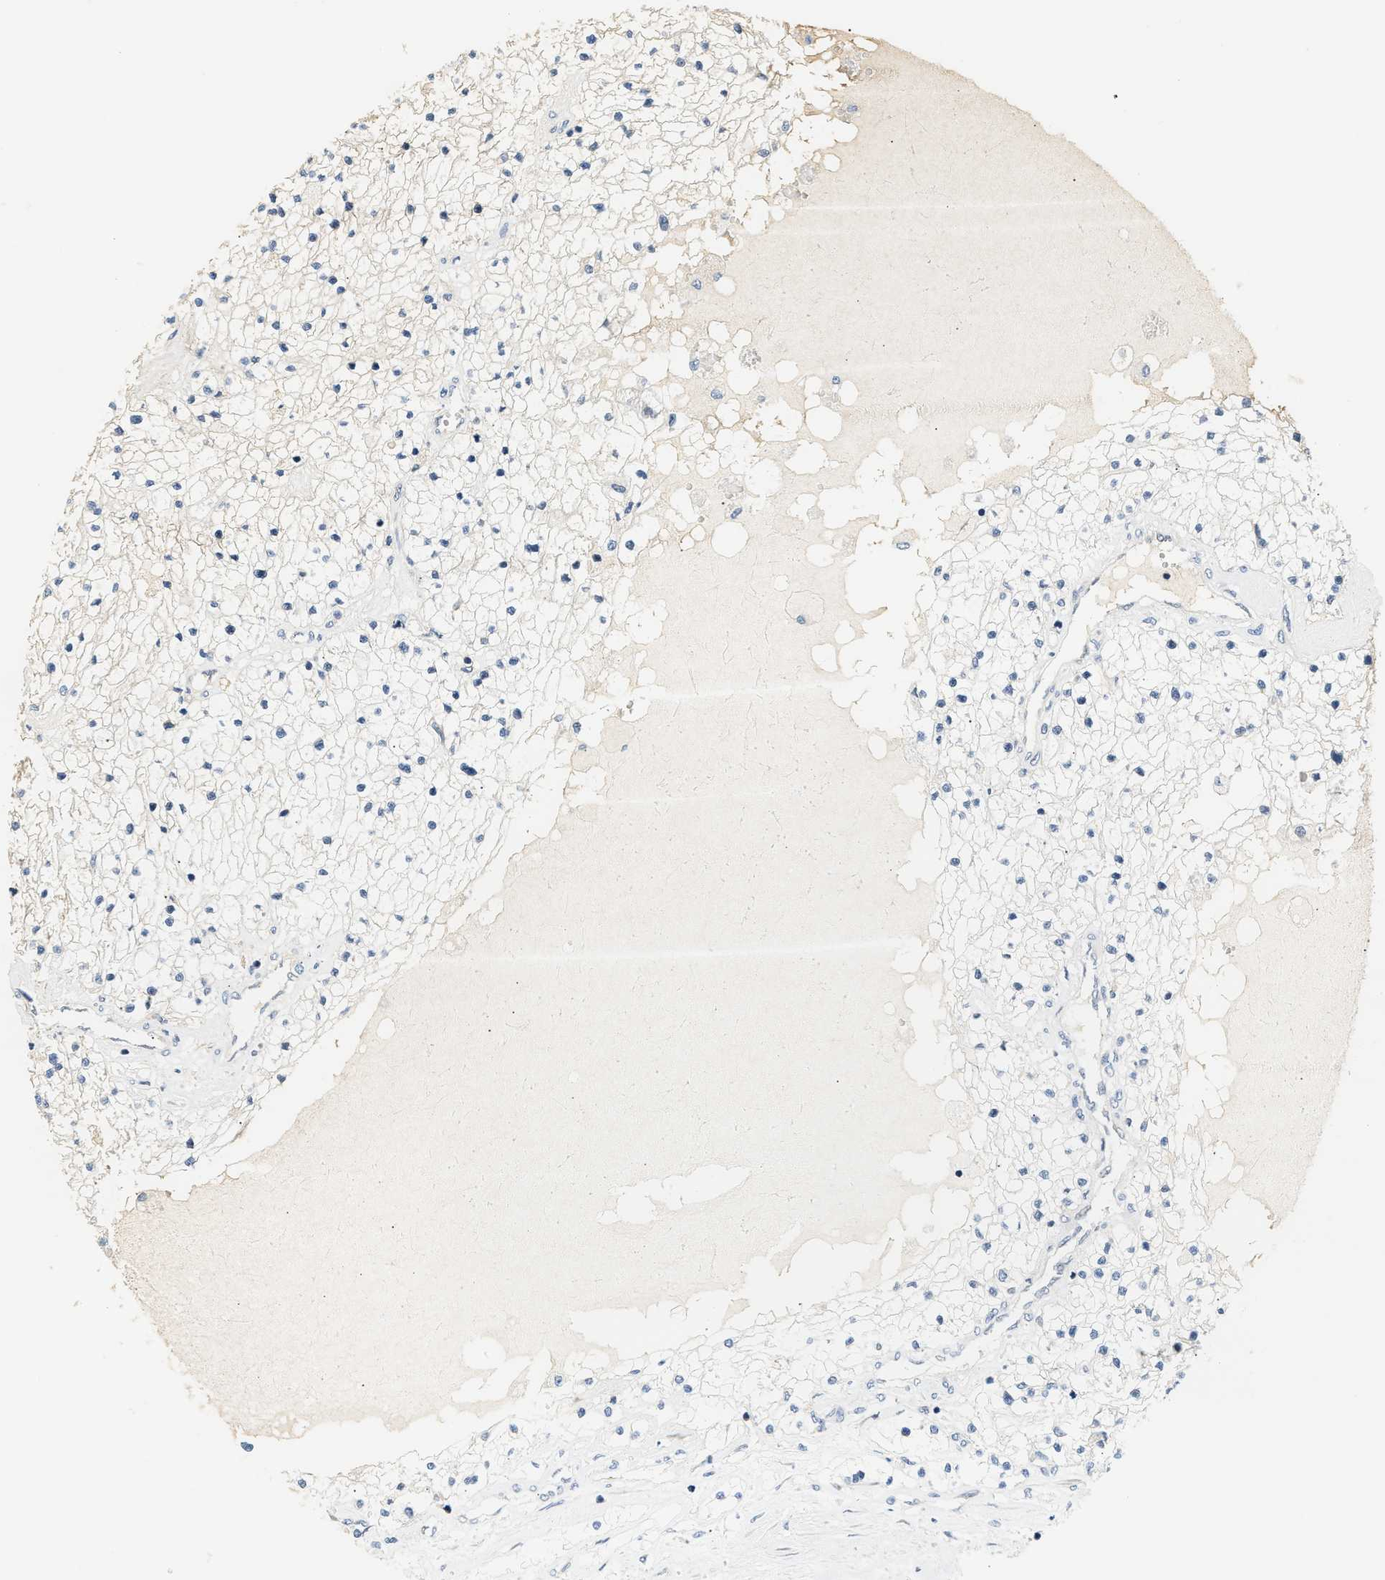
{"staining": {"intensity": "negative", "quantity": "none", "location": "none"}, "tissue": "renal cancer", "cell_type": "Tumor cells", "image_type": "cancer", "snomed": [{"axis": "morphology", "description": "Adenocarcinoma, NOS"}, {"axis": "topography", "description": "Kidney"}], "caption": "Immunohistochemistry (IHC) micrograph of neoplastic tissue: renal adenocarcinoma stained with DAB (3,3'-diaminobenzidine) demonstrates no significant protein positivity in tumor cells.", "gene": "TNIP2", "patient": {"sex": "male", "age": 68}}